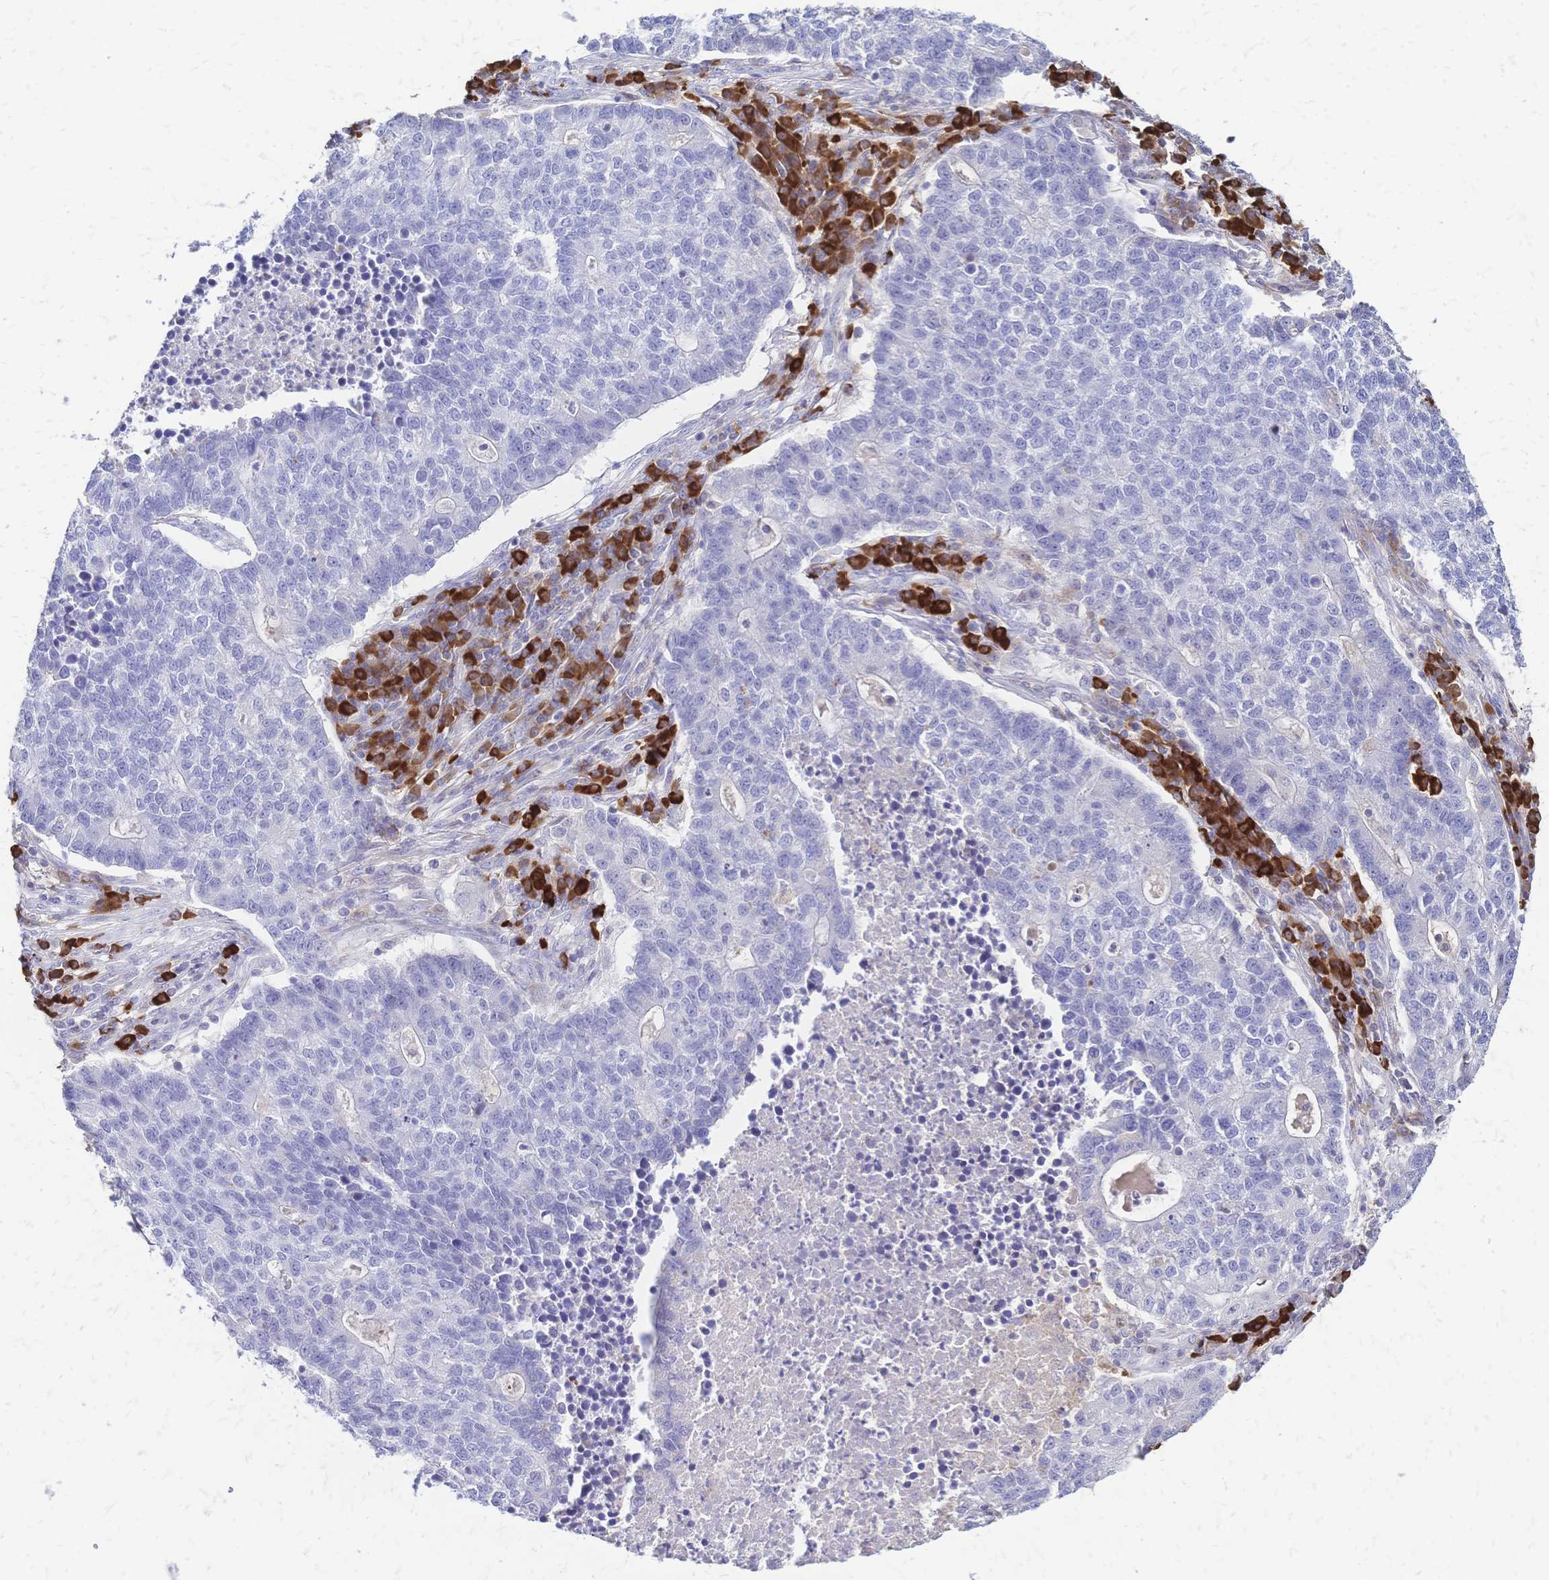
{"staining": {"intensity": "negative", "quantity": "none", "location": "none"}, "tissue": "lung cancer", "cell_type": "Tumor cells", "image_type": "cancer", "snomed": [{"axis": "morphology", "description": "Adenocarcinoma, NOS"}, {"axis": "topography", "description": "Lung"}], "caption": "Tumor cells show no significant protein positivity in adenocarcinoma (lung). Nuclei are stained in blue.", "gene": "IL2RA", "patient": {"sex": "male", "age": 57}}